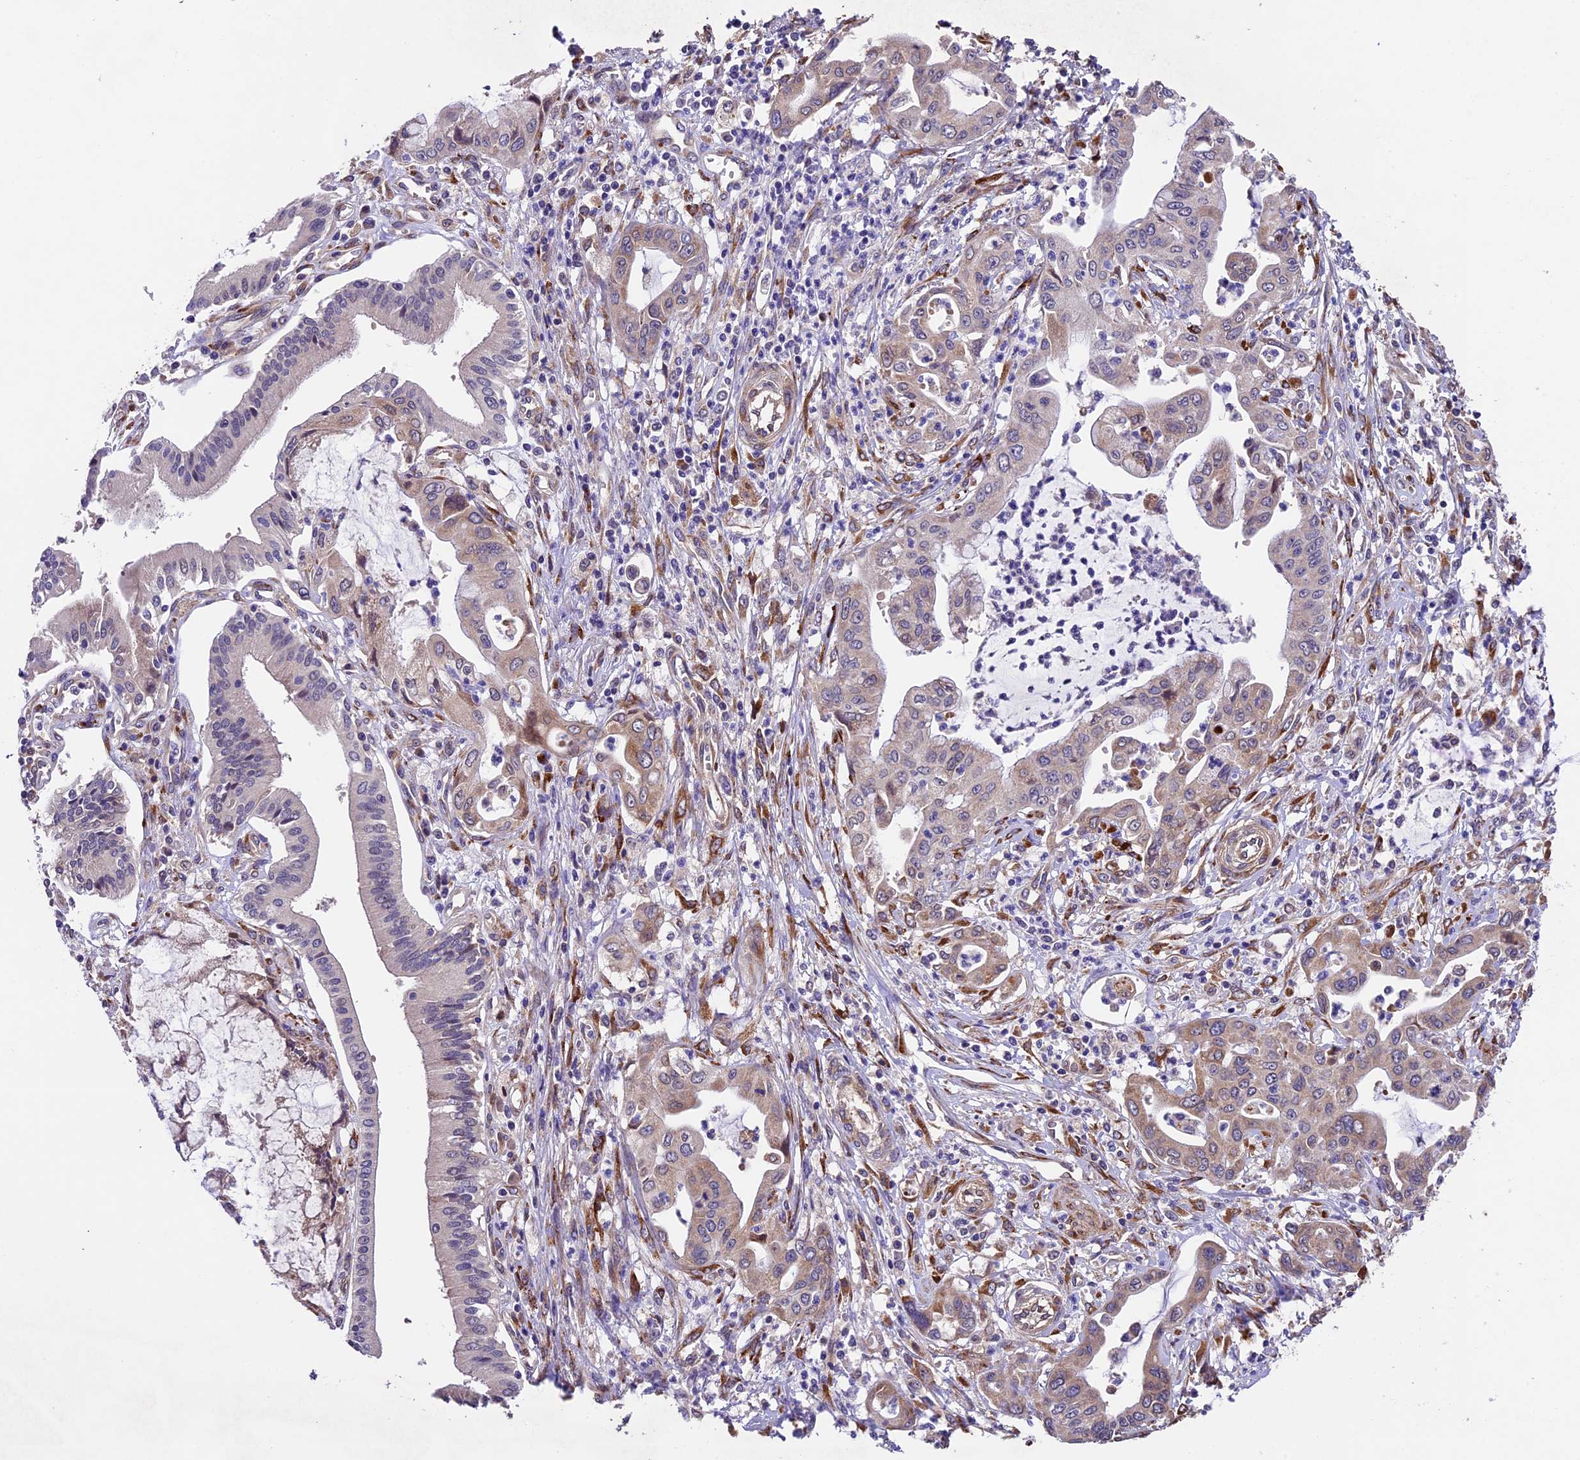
{"staining": {"intensity": "moderate", "quantity": "<25%", "location": "cytoplasmic/membranous"}, "tissue": "pancreatic cancer", "cell_type": "Tumor cells", "image_type": "cancer", "snomed": [{"axis": "morphology", "description": "Adenocarcinoma, NOS"}, {"axis": "topography", "description": "Pancreas"}], "caption": "Tumor cells show moderate cytoplasmic/membranous staining in approximately <25% of cells in pancreatic adenocarcinoma. Immunohistochemistry (ihc) stains the protein in brown and the nuclei are stained blue.", "gene": "LSM7", "patient": {"sex": "male", "age": 46}}